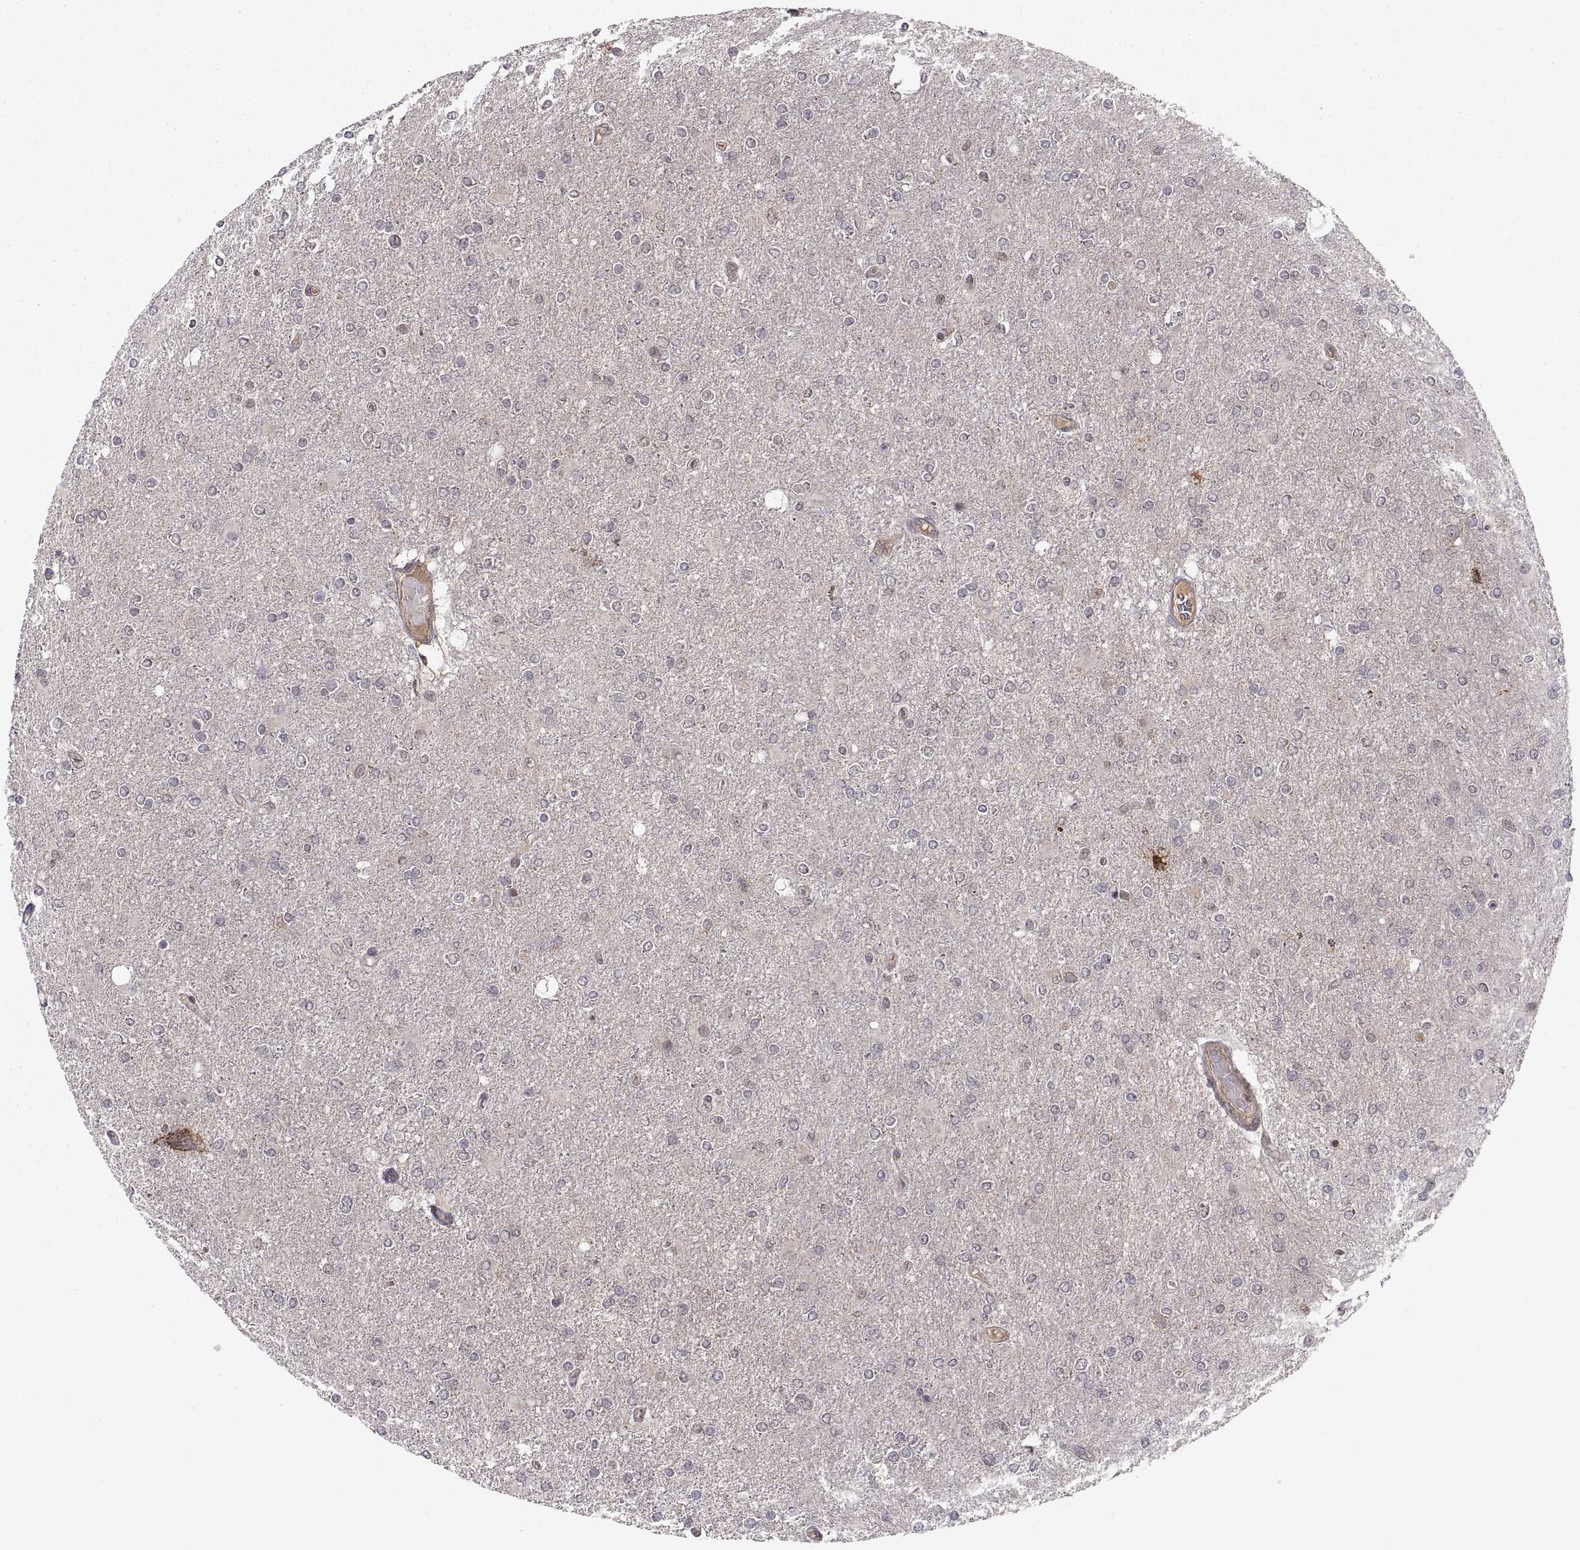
{"staining": {"intensity": "negative", "quantity": "none", "location": "none"}, "tissue": "glioma", "cell_type": "Tumor cells", "image_type": "cancer", "snomed": [{"axis": "morphology", "description": "Glioma, malignant, High grade"}, {"axis": "topography", "description": "Cerebral cortex"}], "caption": "Immunohistochemistry of human malignant high-grade glioma displays no positivity in tumor cells.", "gene": "ABL2", "patient": {"sex": "male", "age": 70}}